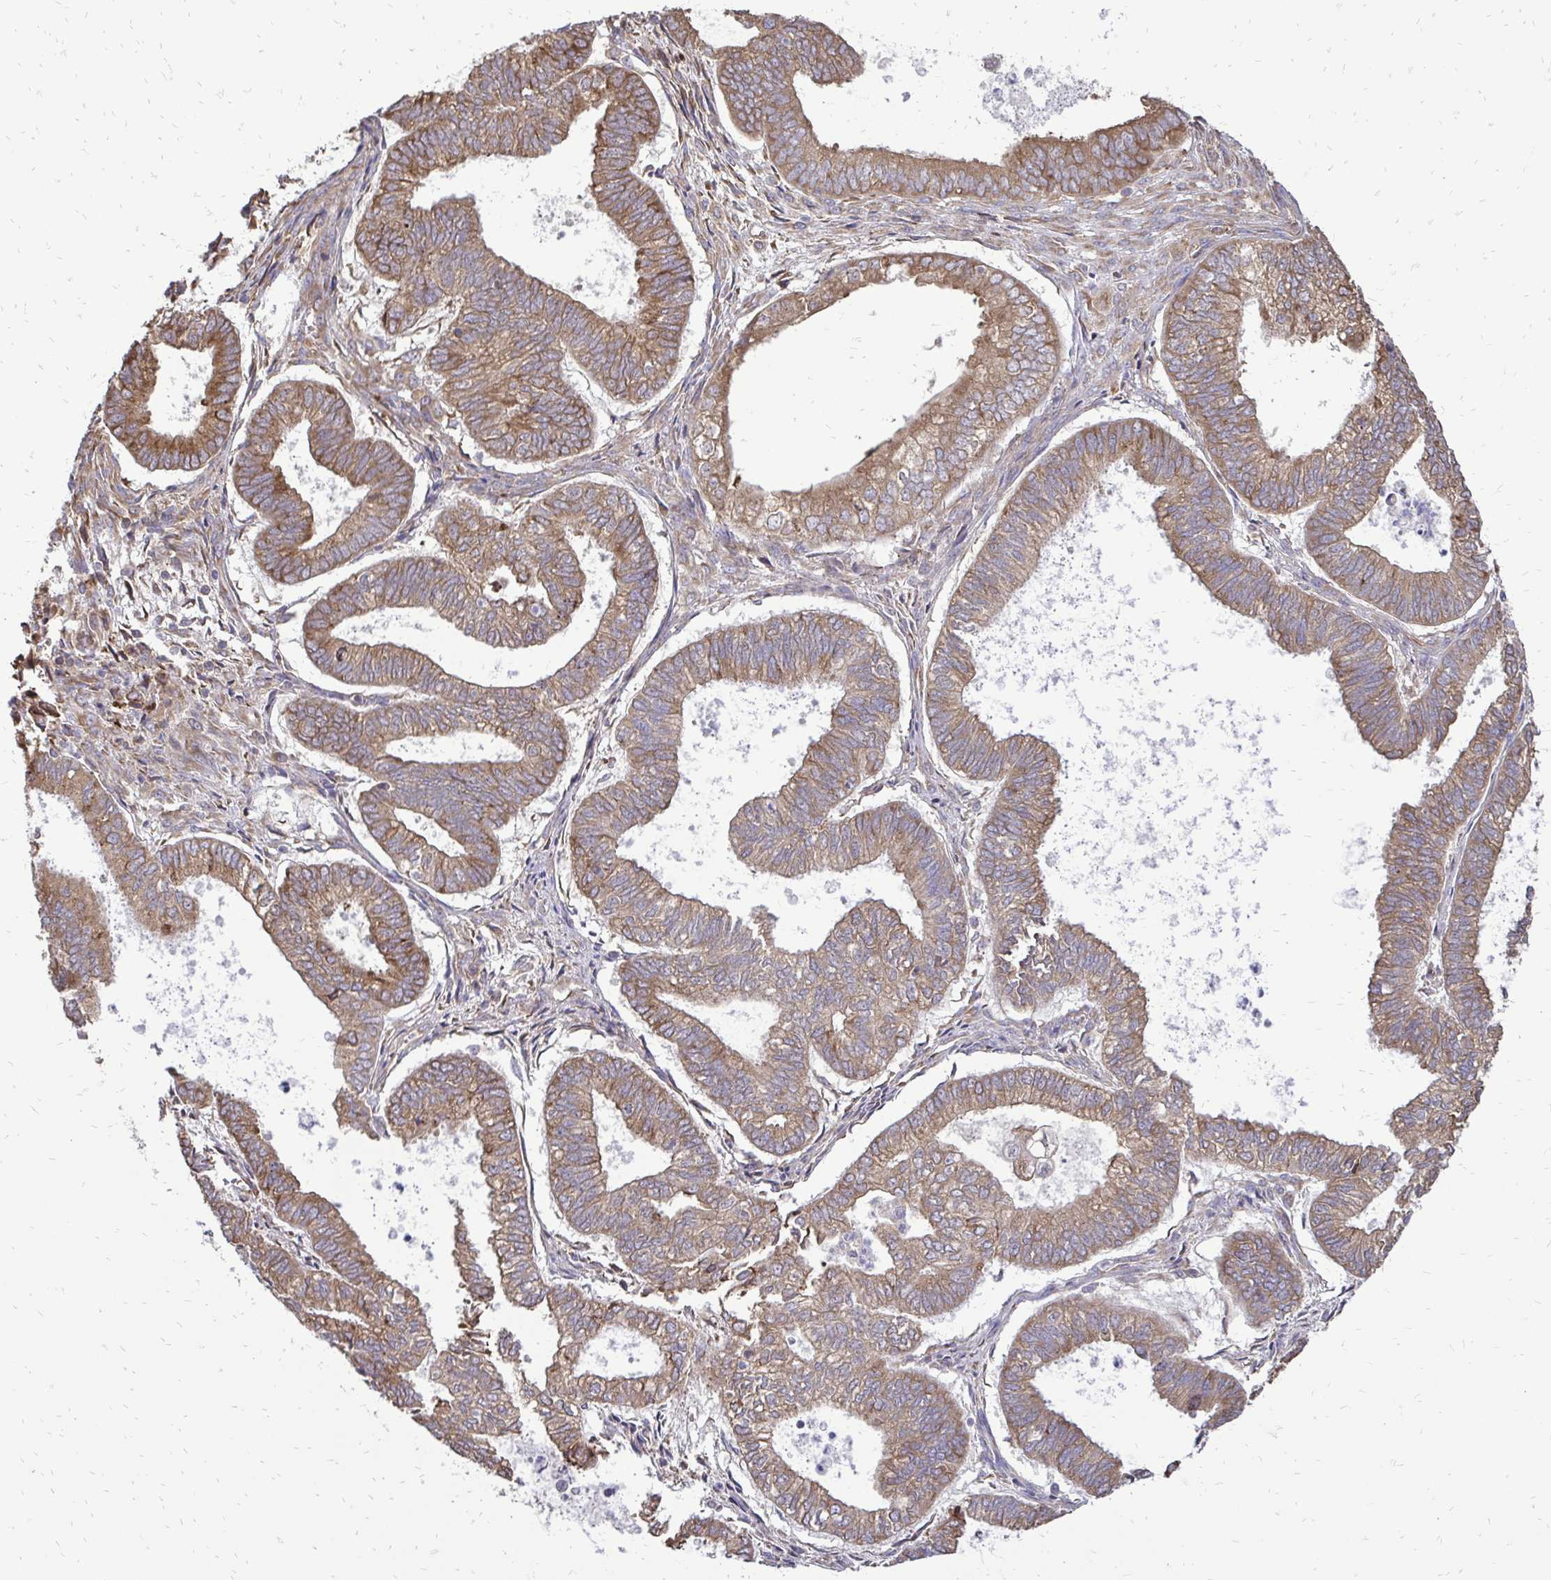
{"staining": {"intensity": "moderate", "quantity": ">75%", "location": "cytoplasmic/membranous"}, "tissue": "ovarian cancer", "cell_type": "Tumor cells", "image_type": "cancer", "snomed": [{"axis": "morphology", "description": "Carcinoma, endometroid"}, {"axis": "topography", "description": "Ovary"}], "caption": "This micrograph exhibits ovarian cancer (endometroid carcinoma) stained with IHC to label a protein in brown. The cytoplasmic/membranous of tumor cells show moderate positivity for the protein. Nuclei are counter-stained blue.", "gene": "RPS3", "patient": {"sex": "female", "age": 64}}